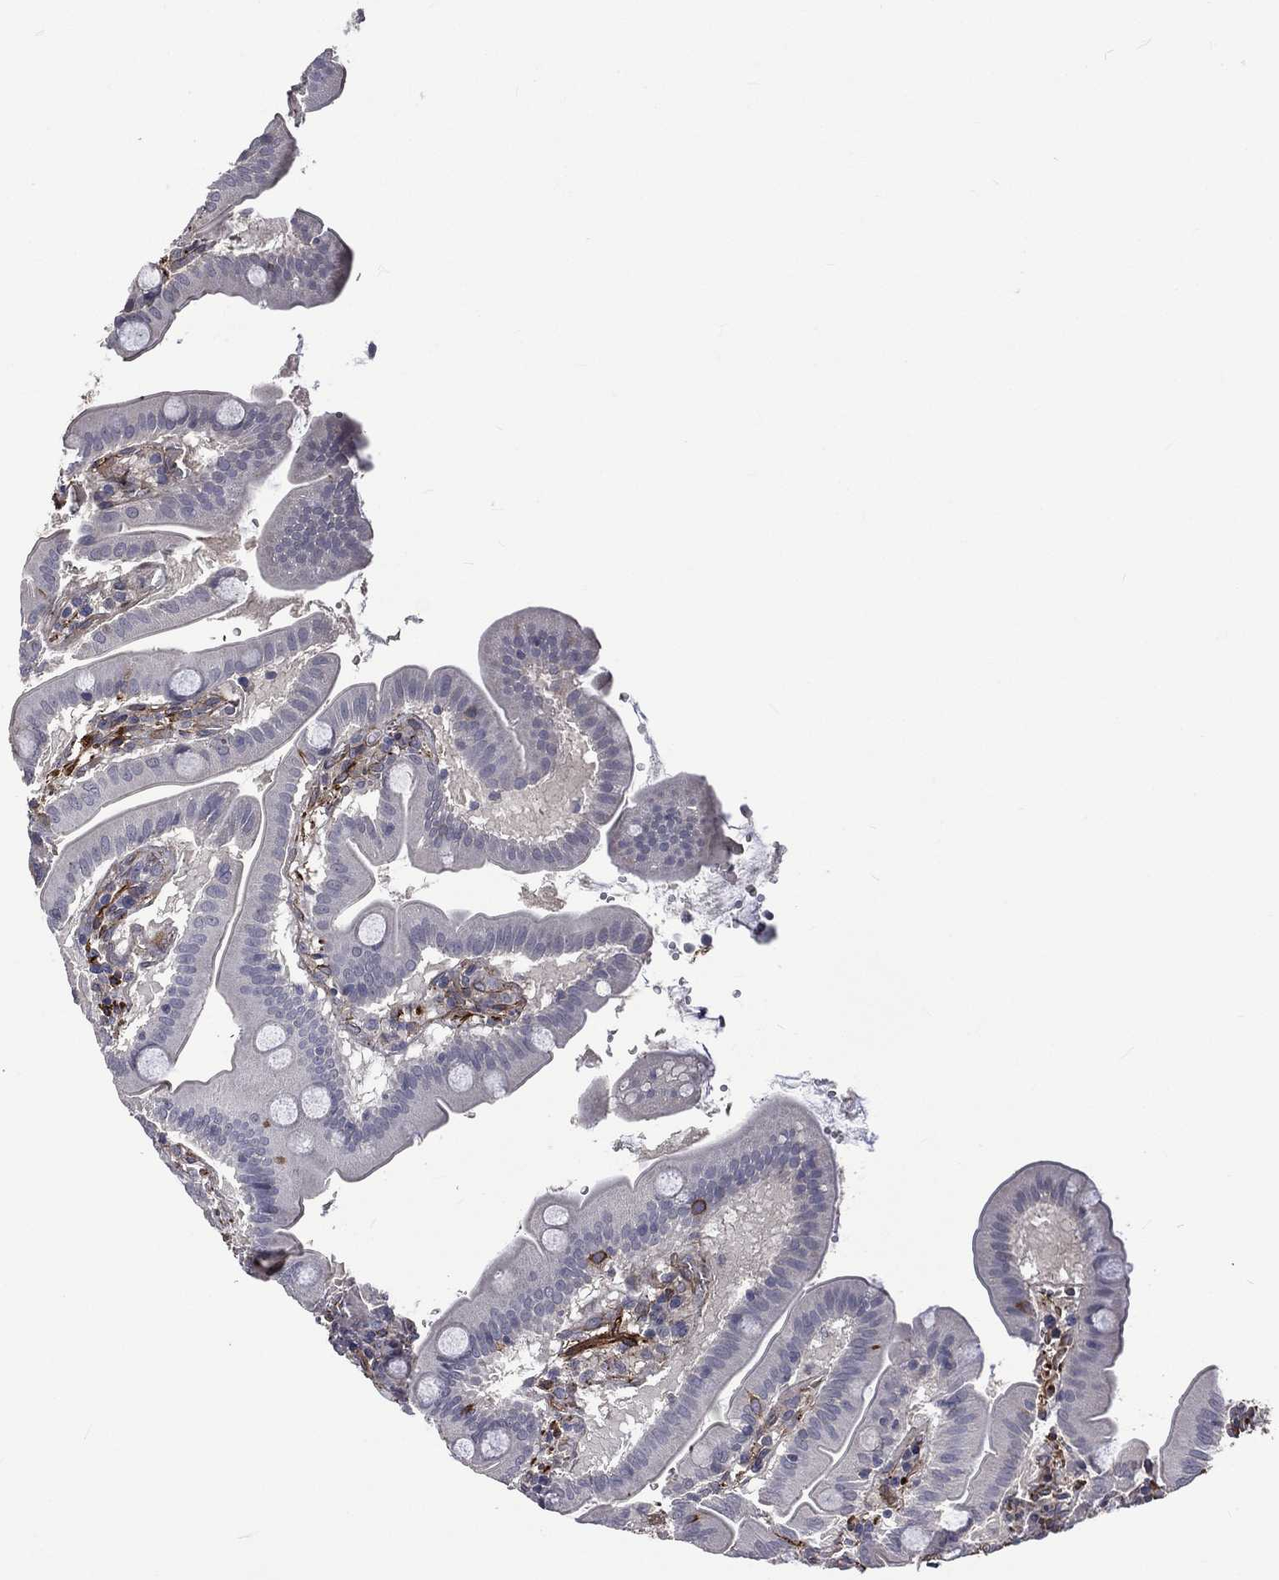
{"staining": {"intensity": "negative", "quantity": "none", "location": "none"}, "tissue": "duodenum", "cell_type": "Glandular cells", "image_type": "normal", "snomed": [{"axis": "morphology", "description": "Normal tissue, NOS"}, {"axis": "topography", "description": "Duodenum"}], "caption": "This photomicrograph is of benign duodenum stained with immunohistochemistry (IHC) to label a protein in brown with the nuclei are counter-stained blue. There is no expression in glandular cells.", "gene": "PPFIBP1", "patient": {"sex": "male", "age": 59}}